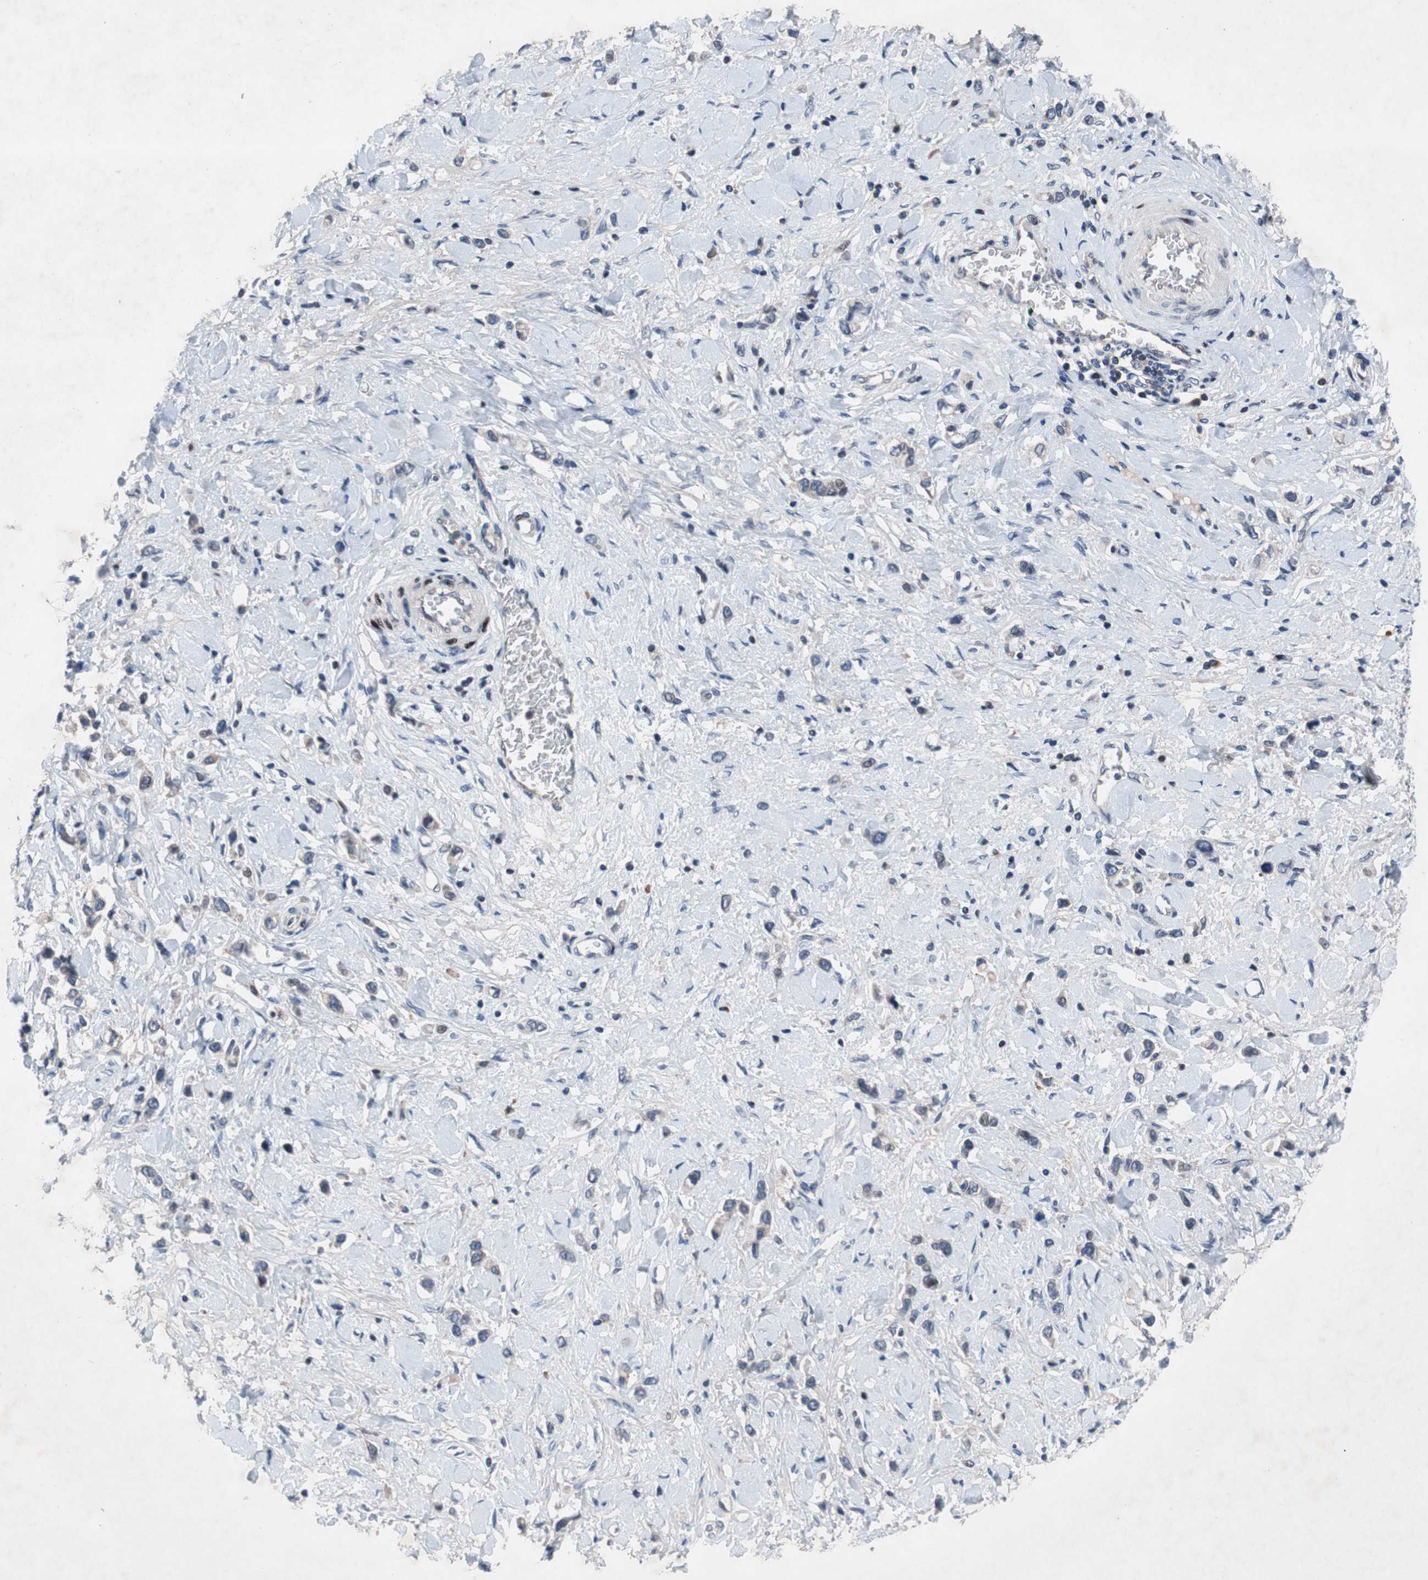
{"staining": {"intensity": "weak", "quantity": "<25%", "location": "cytoplasmic/membranous"}, "tissue": "stomach cancer", "cell_type": "Tumor cells", "image_type": "cancer", "snomed": [{"axis": "morphology", "description": "Normal tissue, NOS"}, {"axis": "morphology", "description": "Adenocarcinoma, NOS"}, {"axis": "topography", "description": "Stomach, upper"}, {"axis": "topography", "description": "Stomach"}], "caption": "DAB immunohistochemical staining of stomach adenocarcinoma exhibits no significant expression in tumor cells. (DAB (3,3'-diaminobenzidine) immunohistochemistry, high magnification).", "gene": "MUTYH", "patient": {"sex": "female", "age": 65}}